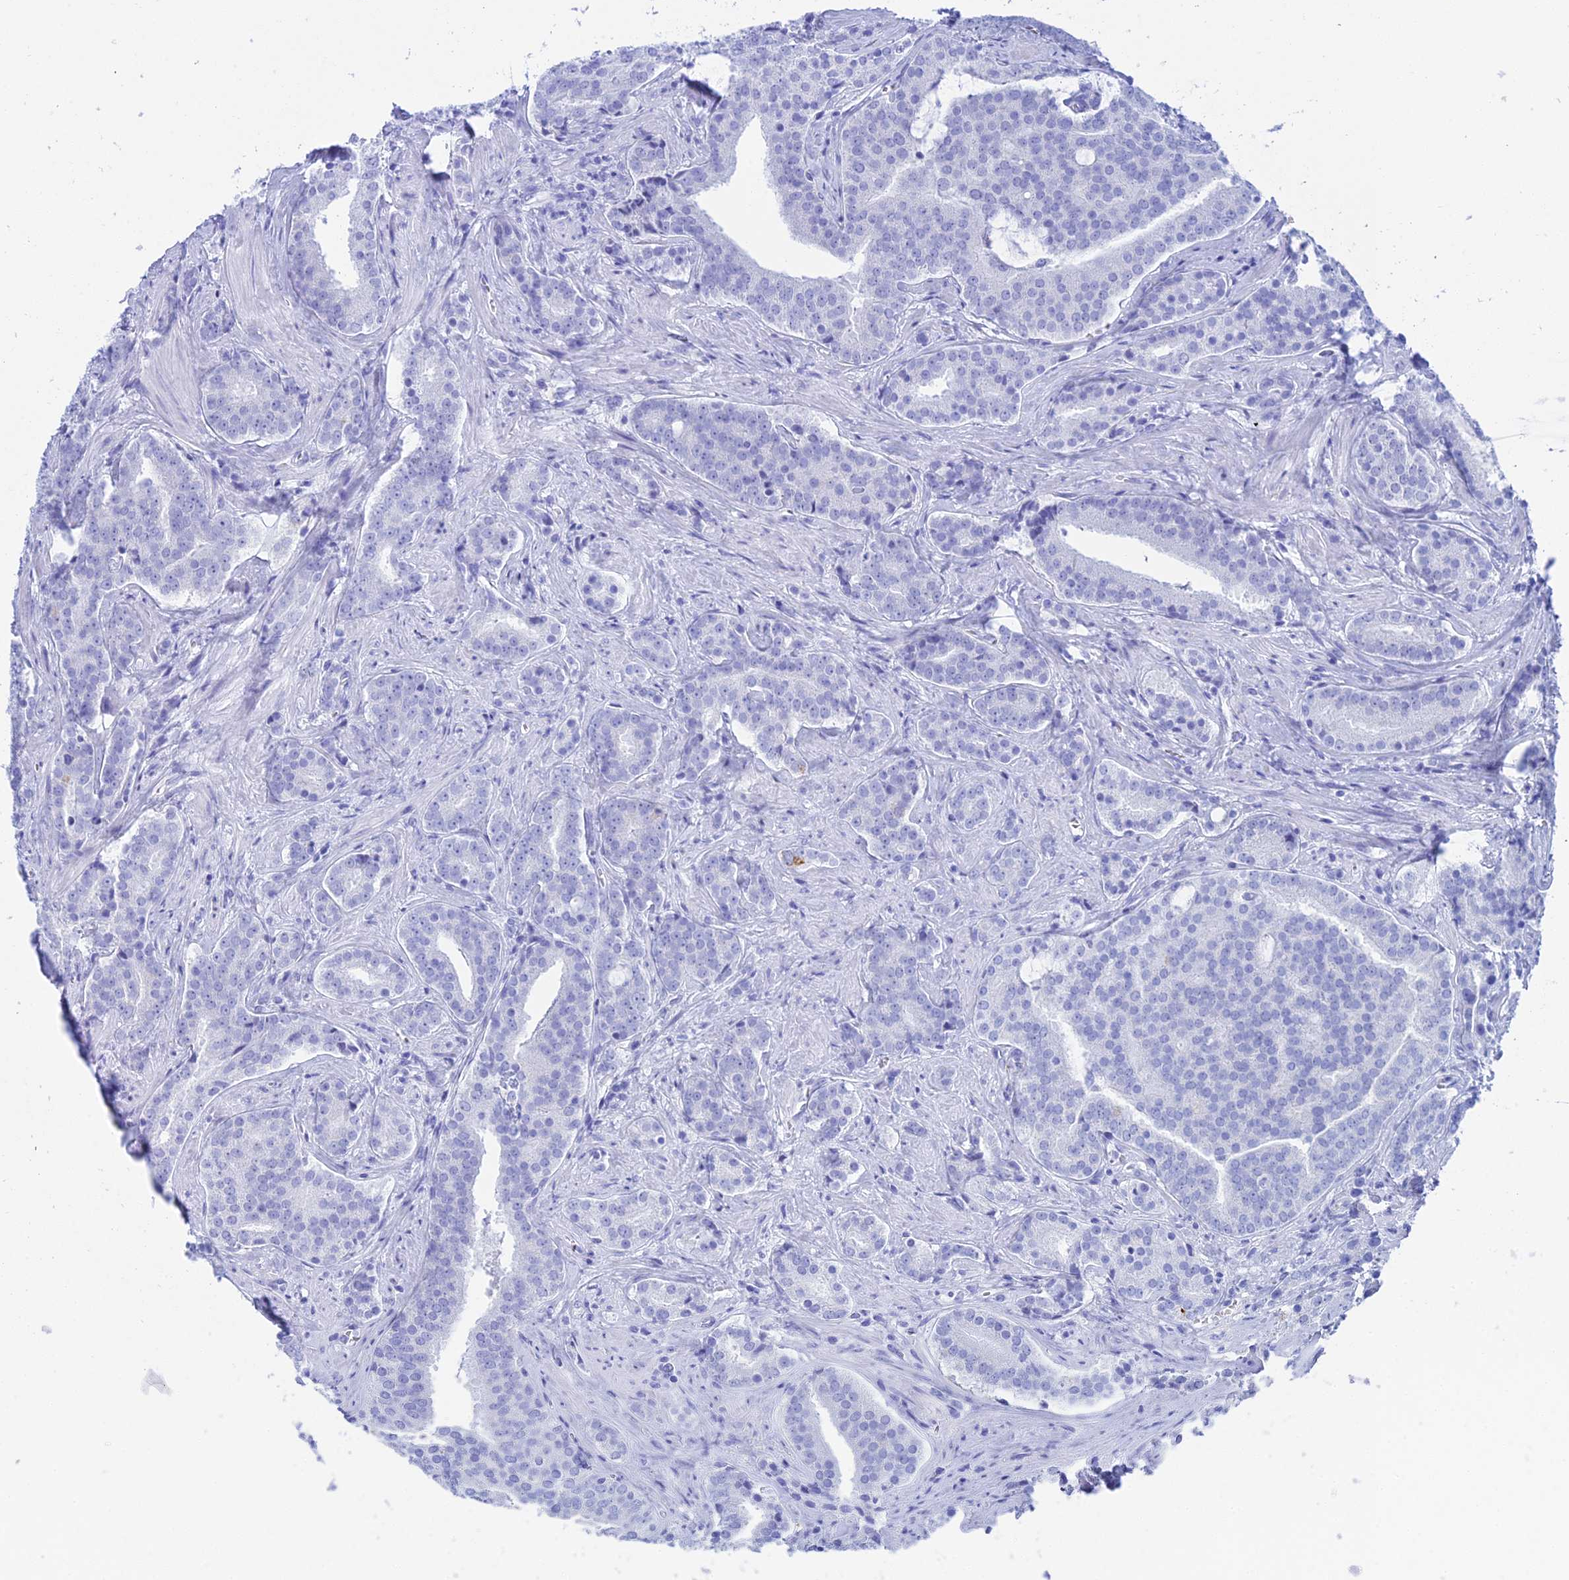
{"staining": {"intensity": "negative", "quantity": "none", "location": "none"}, "tissue": "prostate cancer", "cell_type": "Tumor cells", "image_type": "cancer", "snomed": [{"axis": "morphology", "description": "Adenocarcinoma, High grade"}, {"axis": "topography", "description": "Prostate"}], "caption": "DAB (3,3'-diaminobenzidine) immunohistochemical staining of human prostate cancer exhibits no significant expression in tumor cells. The staining was performed using DAB (3,3'-diaminobenzidine) to visualize the protein expression in brown, while the nuclei were stained in blue with hematoxylin (Magnification: 20x).", "gene": "REG1A", "patient": {"sex": "male", "age": 55}}